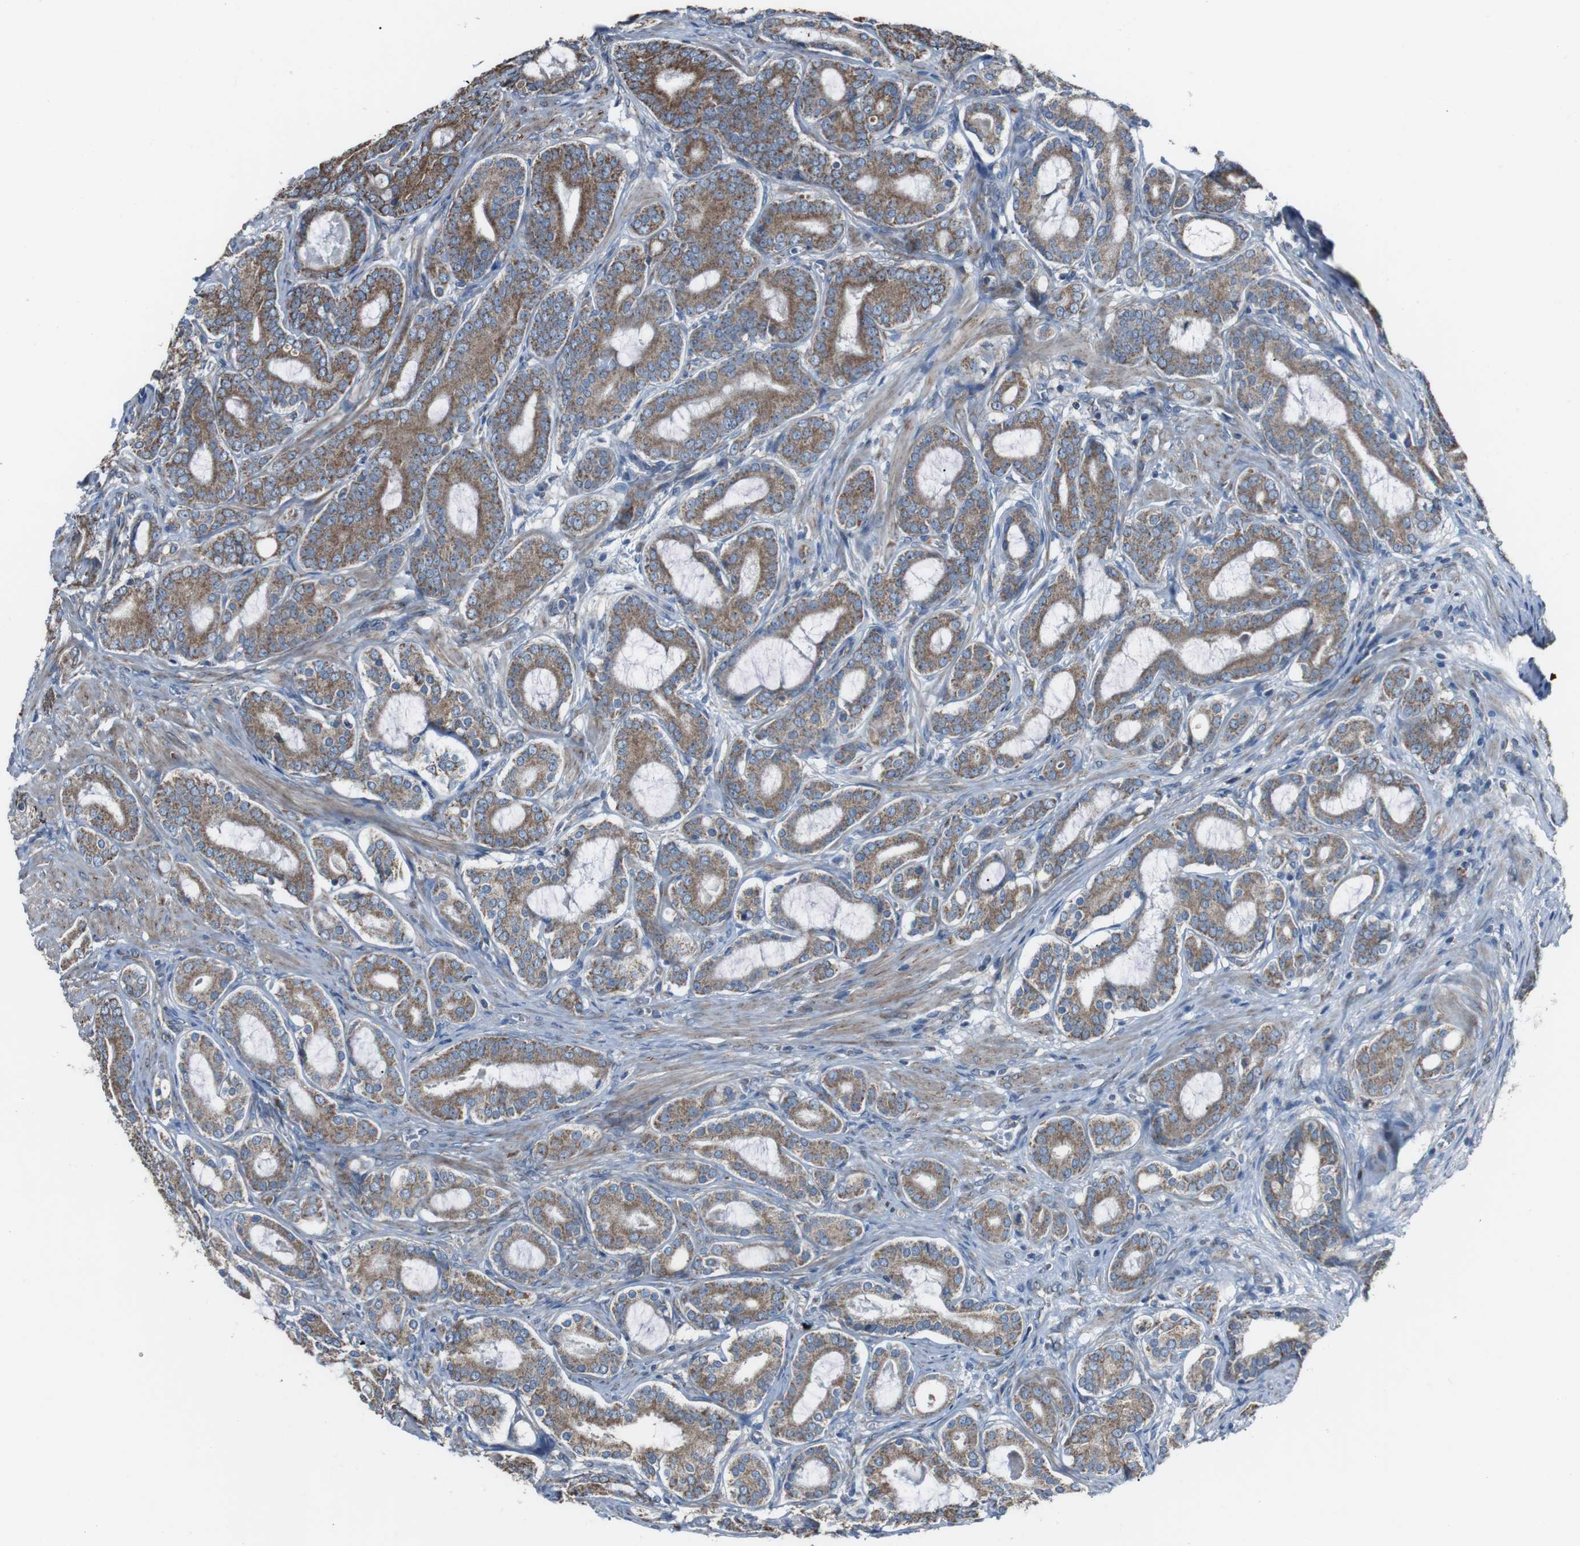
{"staining": {"intensity": "moderate", "quantity": ">75%", "location": "cytoplasmic/membranous"}, "tissue": "prostate cancer", "cell_type": "Tumor cells", "image_type": "cancer", "snomed": [{"axis": "morphology", "description": "Adenocarcinoma, High grade"}, {"axis": "topography", "description": "Prostate"}], "caption": "High-power microscopy captured an IHC photomicrograph of prostate adenocarcinoma (high-grade), revealing moderate cytoplasmic/membranous positivity in about >75% of tumor cells.", "gene": "CISD2", "patient": {"sex": "male", "age": 60}}